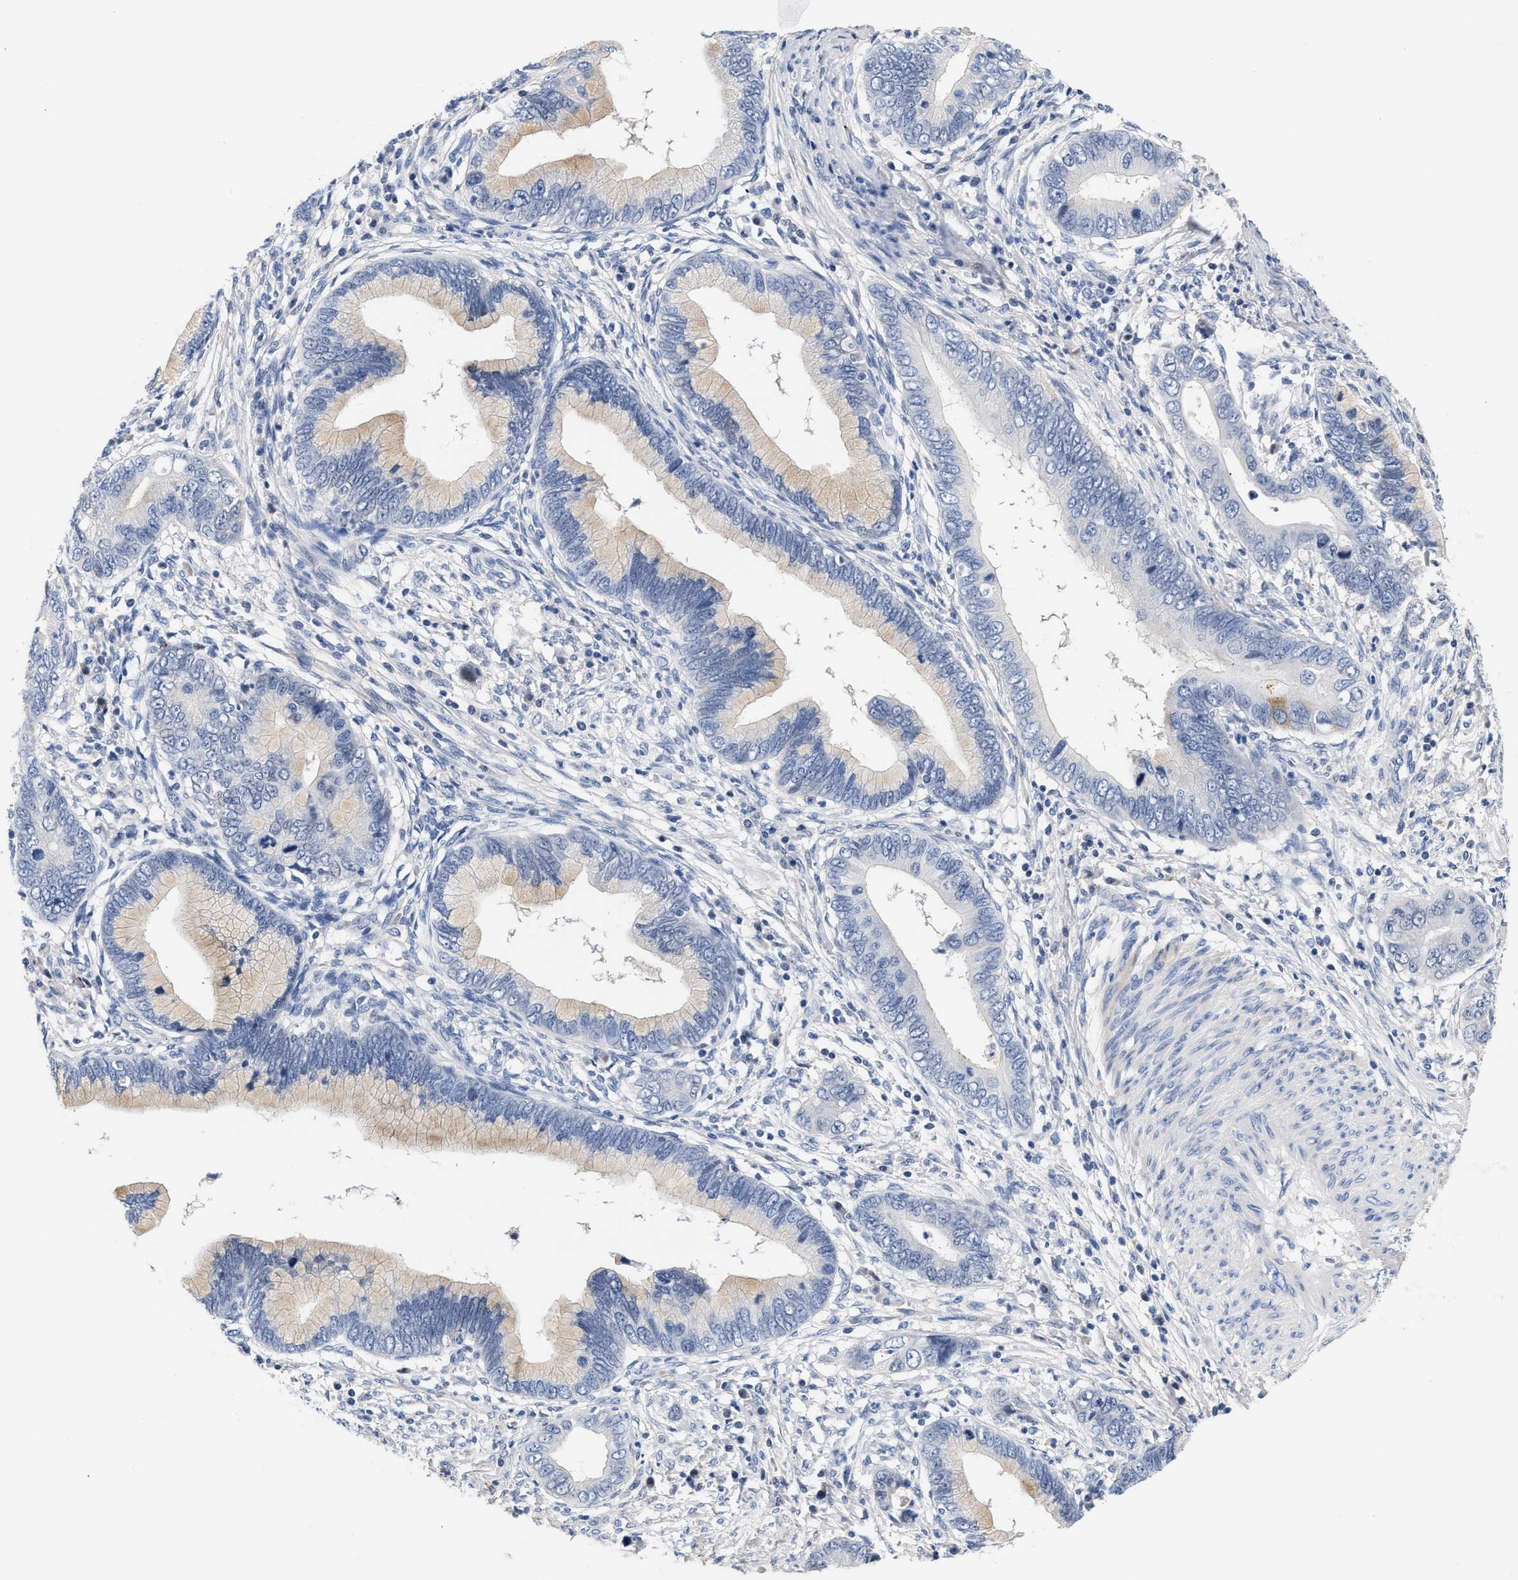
{"staining": {"intensity": "weak", "quantity": "<25%", "location": "cytoplasmic/membranous"}, "tissue": "cervical cancer", "cell_type": "Tumor cells", "image_type": "cancer", "snomed": [{"axis": "morphology", "description": "Adenocarcinoma, NOS"}, {"axis": "topography", "description": "Cervix"}], "caption": "IHC of cervical cancer reveals no expression in tumor cells.", "gene": "ACTL7B", "patient": {"sex": "female", "age": 44}}